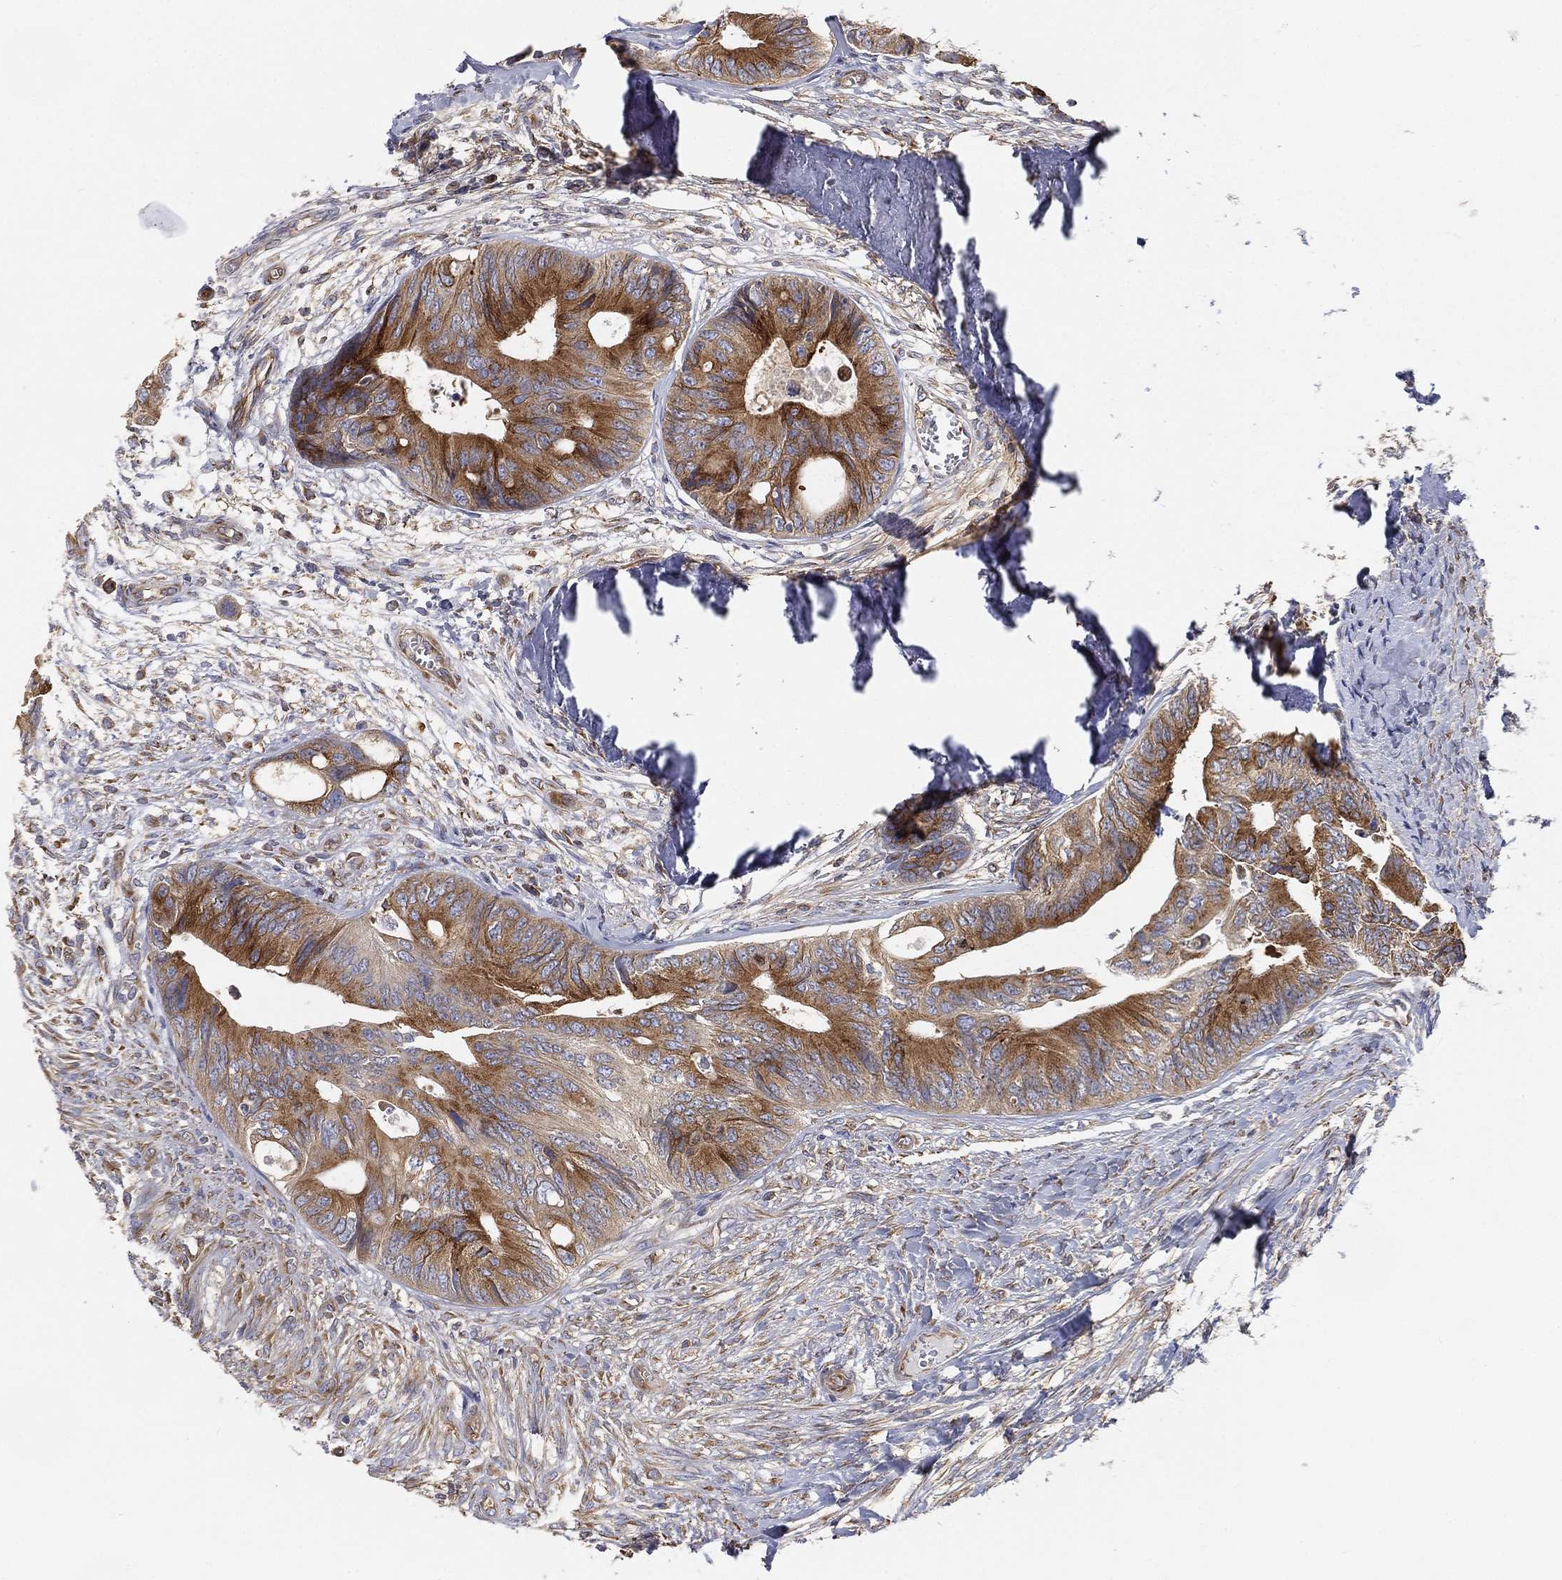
{"staining": {"intensity": "moderate", "quantity": ">75%", "location": "cytoplasmic/membranous"}, "tissue": "colorectal cancer", "cell_type": "Tumor cells", "image_type": "cancer", "snomed": [{"axis": "morphology", "description": "Normal tissue, NOS"}, {"axis": "morphology", "description": "Adenocarcinoma, NOS"}, {"axis": "topography", "description": "Colon"}], "caption": "Colorectal cancer (adenocarcinoma) stained with a protein marker displays moderate staining in tumor cells.", "gene": "TMEM25", "patient": {"sex": "male", "age": 65}}